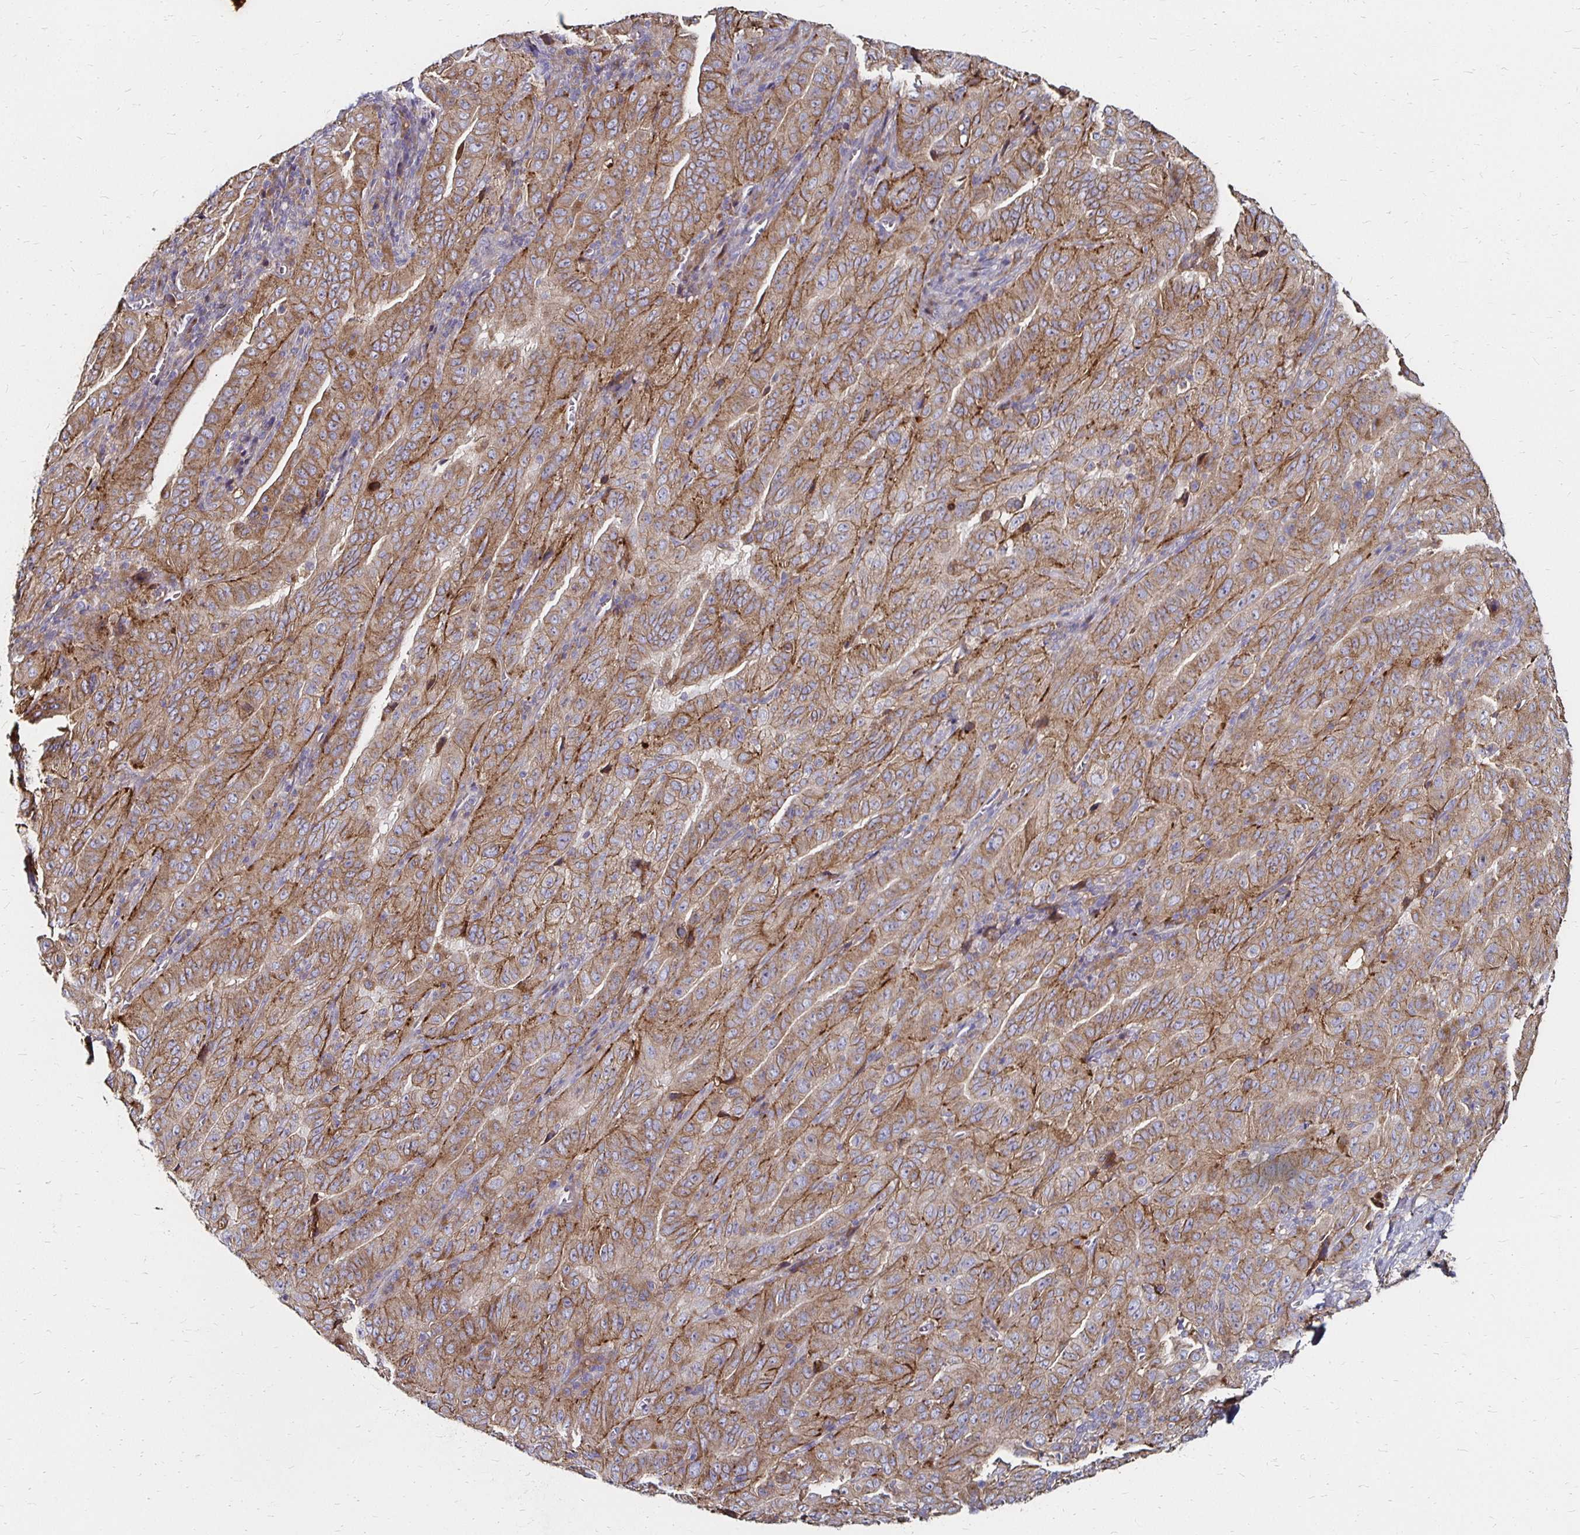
{"staining": {"intensity": "moderate", "quantity": ">75%", "location": "nuclear"}, "tissue": "pancreatic cancer", "cell_type": "Tumor cells", "image_type": "cancer", "snomed": [{"axis": "morphology", "description": "Adenocarcinoma, NOS"}, {"axis": "topography", "description": "Pancreas"}], "caption": "Pancreatic cancer (adenocarcinoma) stained with immunohistochemistry displays moderate nuclear staining in about >75% of tumor cells.", "gene": "NCSTN", "patient": {"sex": "male", "age": 63}}